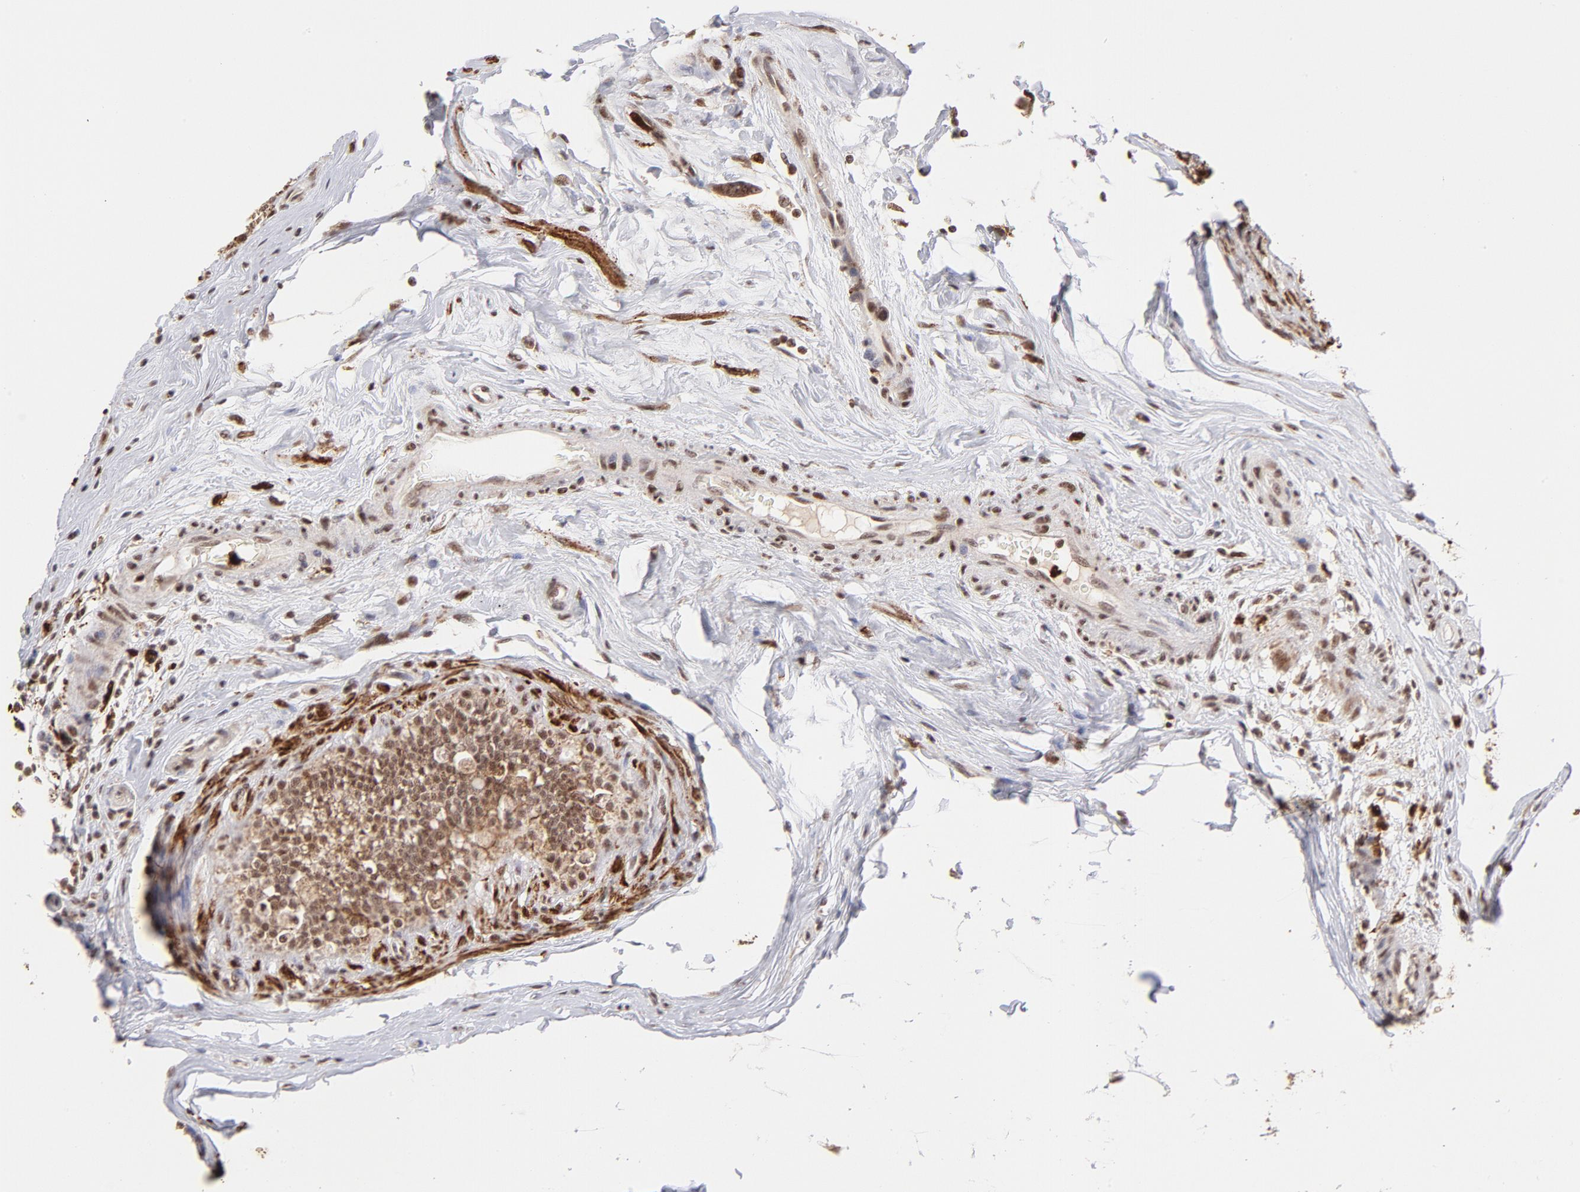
{"staining": {"intensity": "moderate", "quantity": ">75%", "location": "cytoplasmic/membranous,nuclear"}, "tissue": "epididymis", "cell_type": "Glandular cells", "image_type": "normal", "snomed": [{"axis": "morphology", "description": "Normal tissue, NOS"}, {"axis": "morphology", "description": "Inflammation, NOS"}, {"axis": "topography", "description": "Epididymis"}], "caption": "IHC photomicrograph of normal human epididymis stained for a protein (brown), which reveals medium levels of moderate cytoplasmic/membranous,nuclear positivity in about >75% of glandular cells.", "gene": "ZFX", "patient": {"sex": "male", "age": 84}}